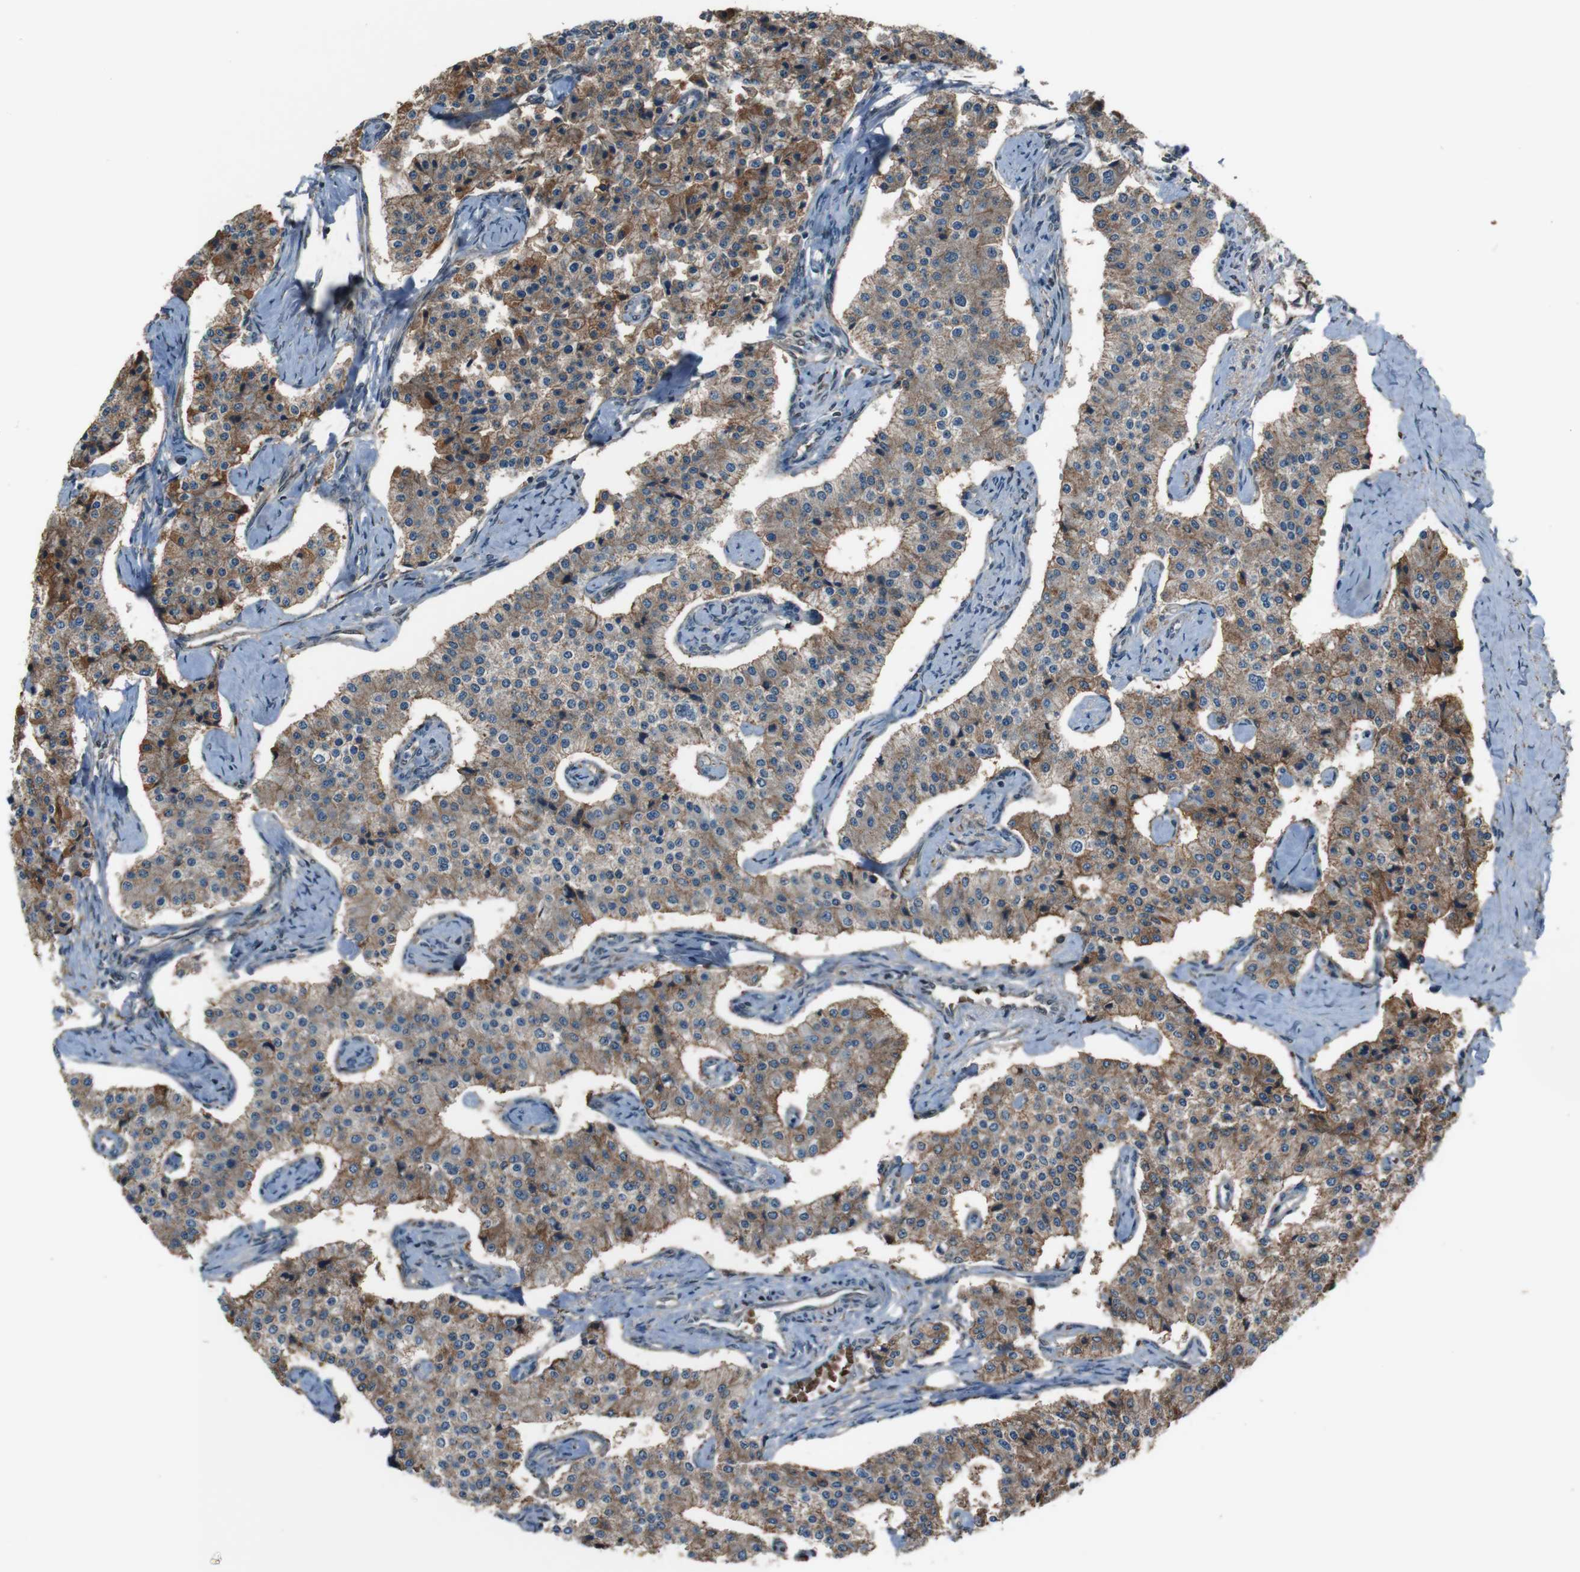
{"staining": {"intensity": "moderate", "quantity": ">75%", "location": "cytoplasmic/membranous"}, "tissue": "carcinoid", "cell_type": "Tumor cells", "image_type": "cancer", "snomed": [{"axis": "morphology", "description": "Carcinoid, malignant, NOS"}, {"axis": "topography", "description": "Colon"}], "caption": "There is medium levels of moderate cytoplasmic/membranous expression in tumor cells of carcinoid, as demonstrated by immunohistochemical staining (brown color).", "gene": "ATP2B1", "patient": {"sex": "female", "age": 52}}